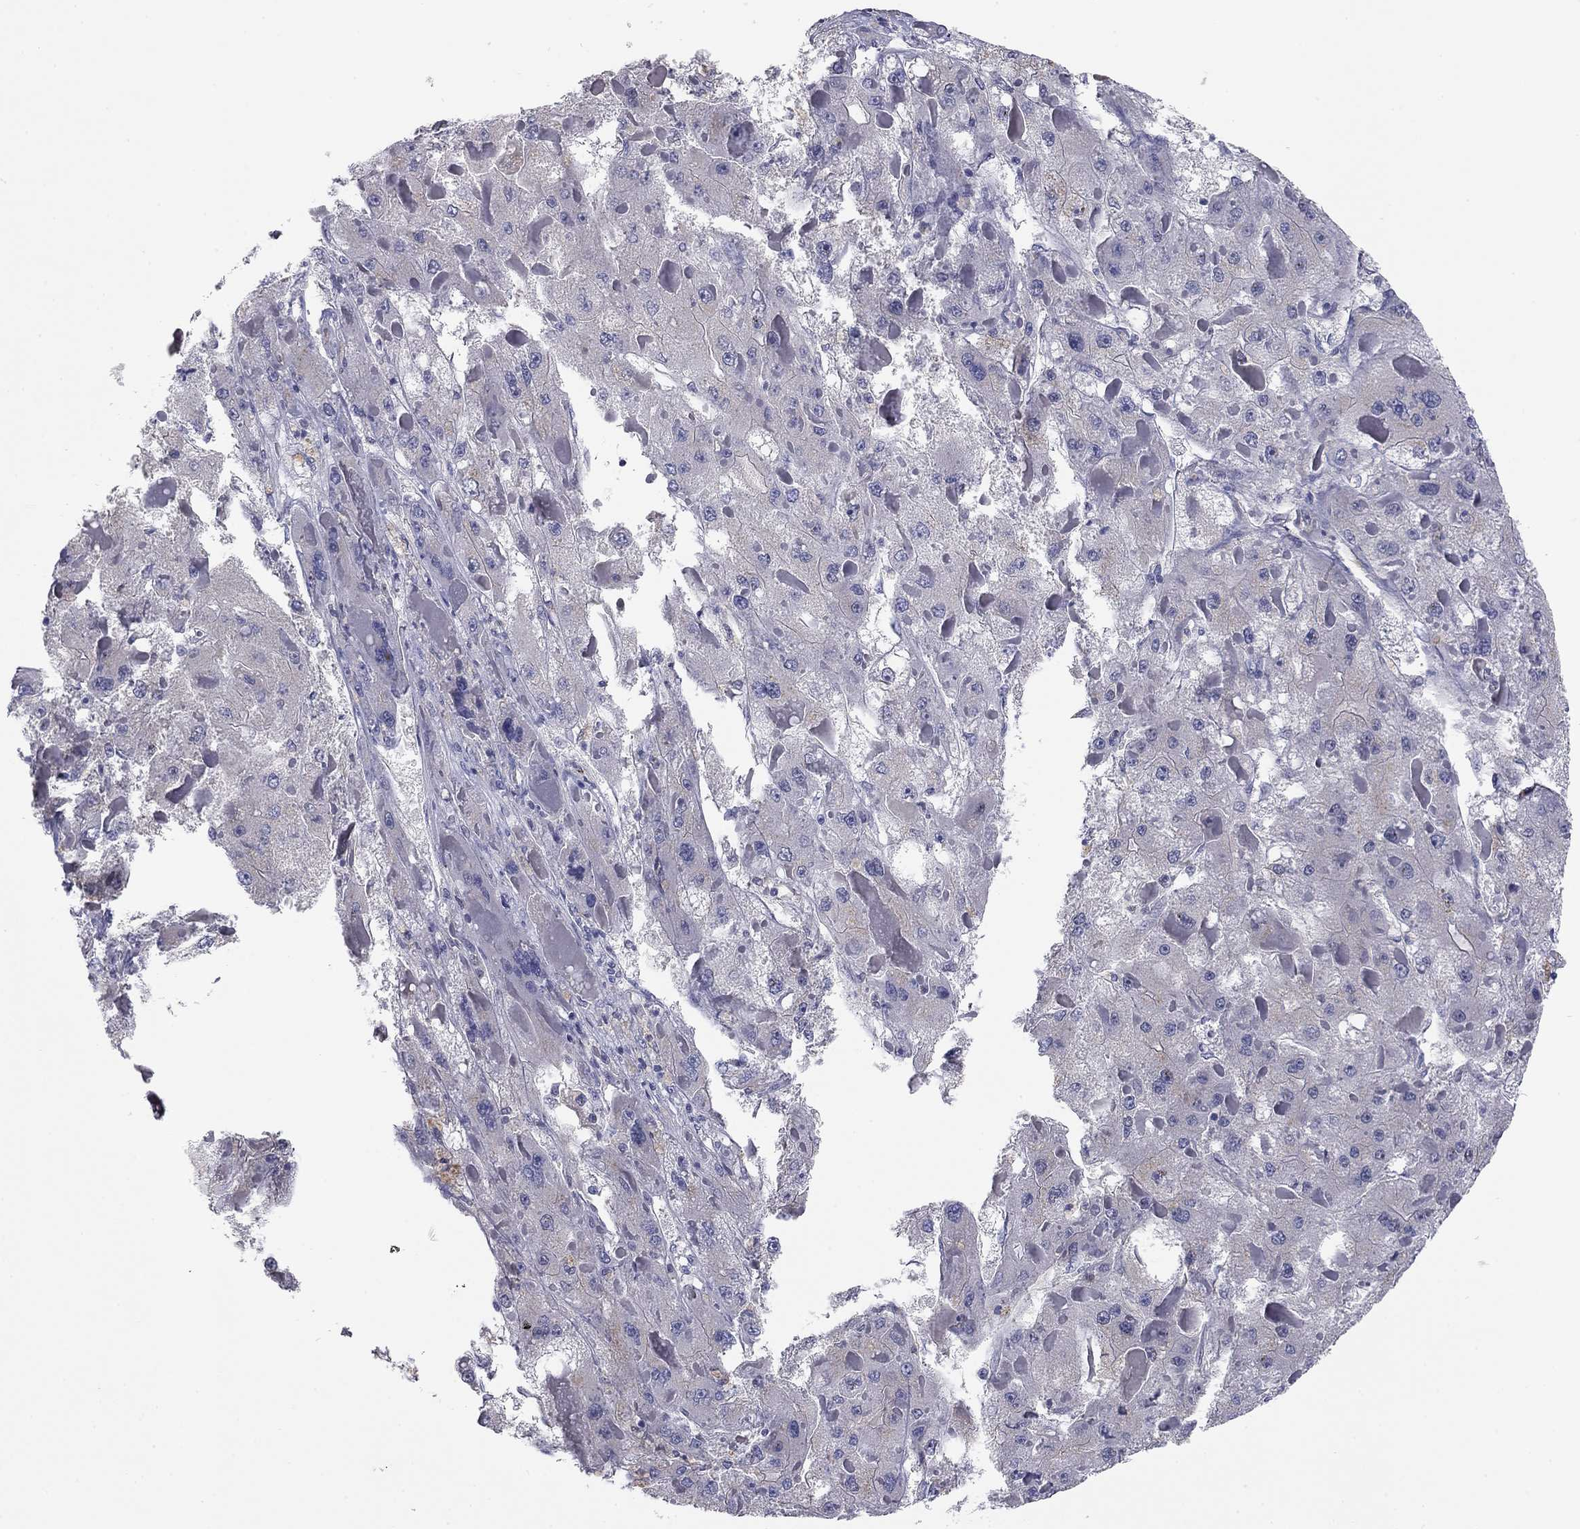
{"staining": {"intensity": "weak", "quantity": "<25%", "location": "cytoplasmic/membranous"}, "tissue": "liver cancer", "cell_type": "Tumor cells", "image_type": "cancer", "snomed": [{"axis": "morphology", "description": "Carcinoma, Hepatocellular, NOS"}, {"axis": "topography", "description": "Liver"}], "caption": "High magnification brightfield microscopy of liver hepatocellular carcinoma stained with DAB (brown) and counterstained with hematoxylin (blue): tumor cells show no significant positivity.", "gene": "SEPTIN3", "patient": {"sex": "female", "age": 73}}